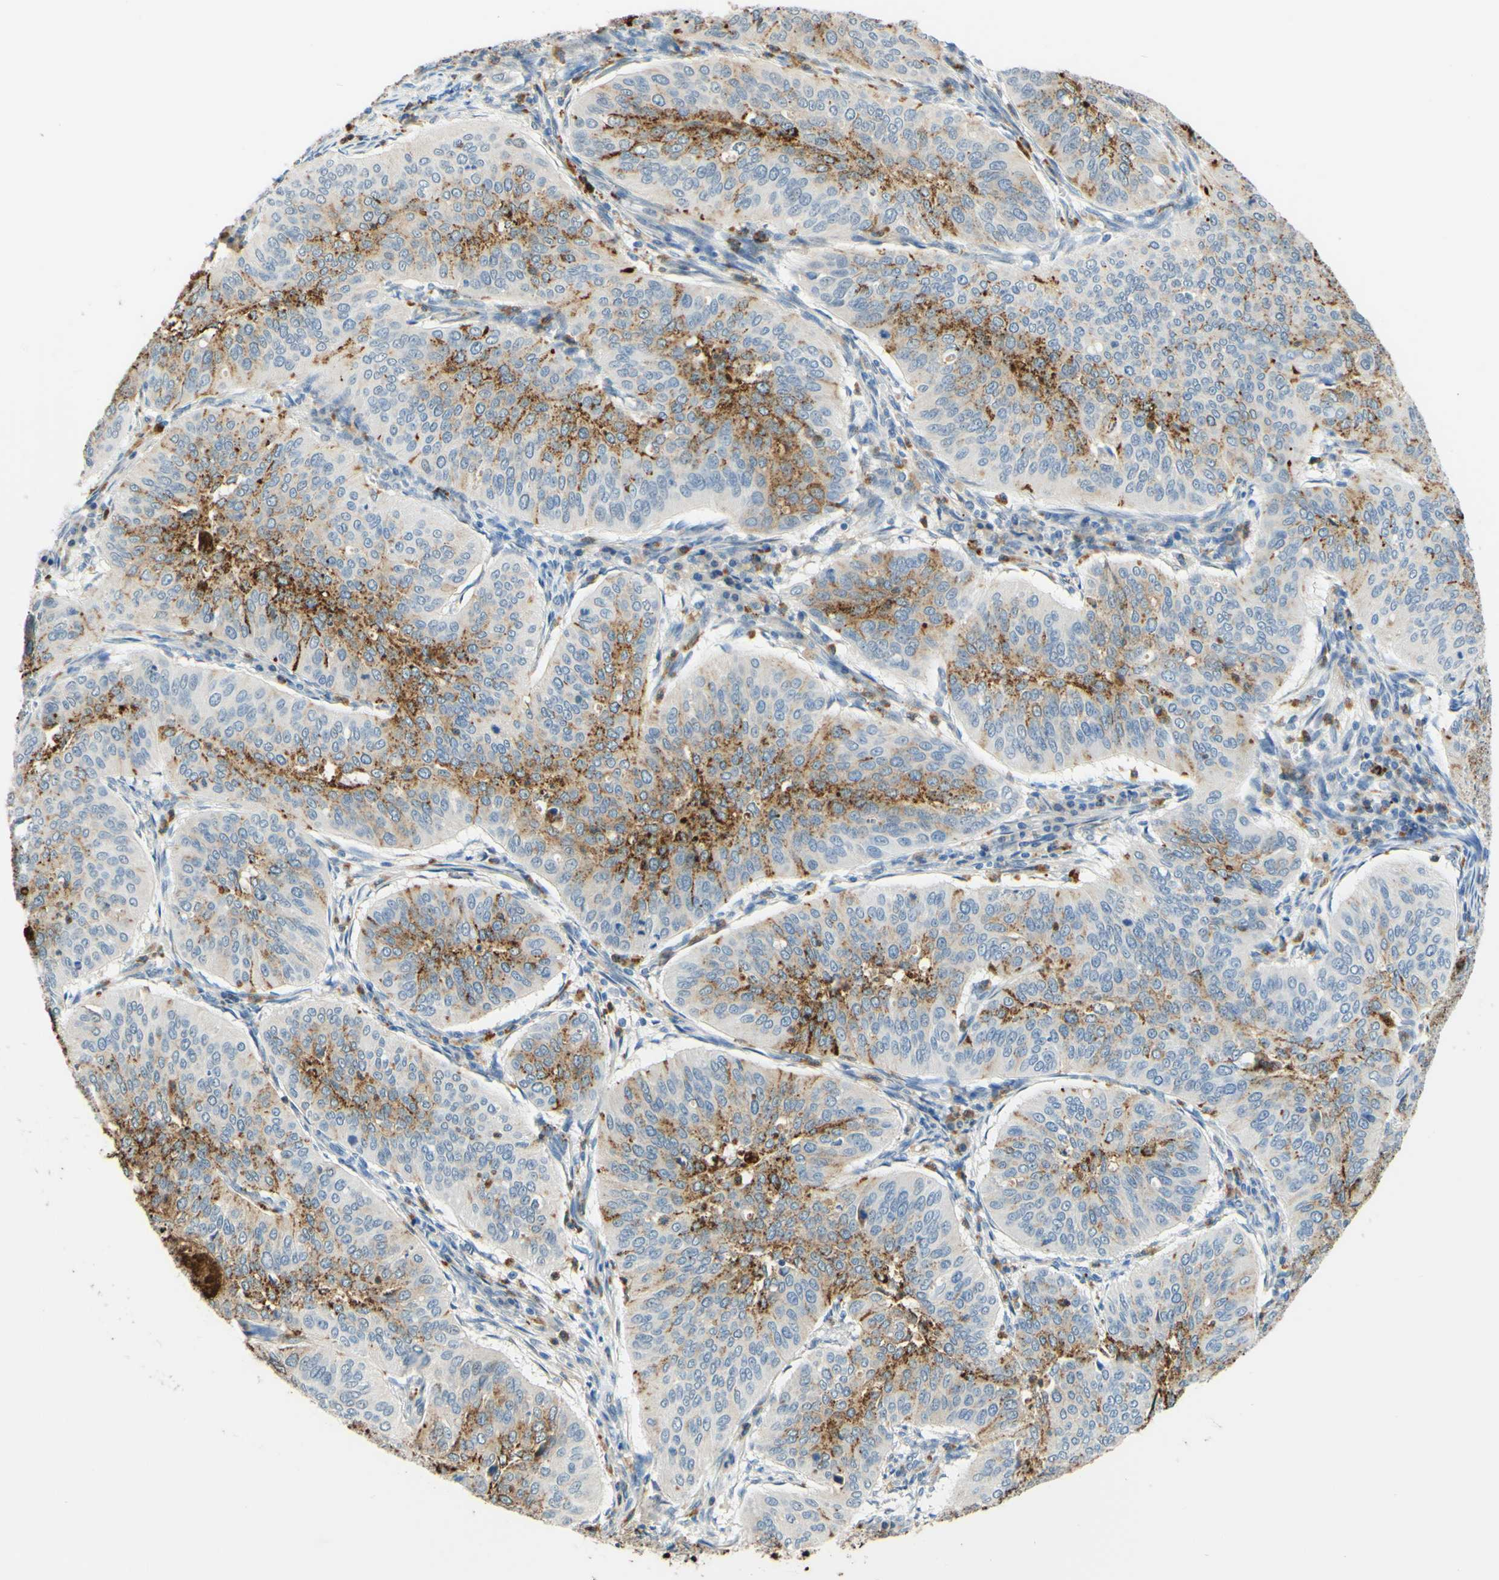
{"staining": {"intensity": "moderate", "quantity": "<25%", "location": "cytoplasmic/membranous"}, "tissue": "cervical cancer", "cell_type": "Tumor cells", "image_type": "cancer", "snomed": [{"axis": "morphology", "description": "Normal tissue, NOS"}, {"axis": "morphology", "description": "Squamous cell carcinoma, NOS"}, {"axis": "topography", "description": "Cervix"}], "caption": "Tumor cells reveal moderate cytoplasmic/membranous staining in approximately <25% of cells in cervical cancer.", "gene": "TREM2", "patient": {"sex": "female", "age": 39}}